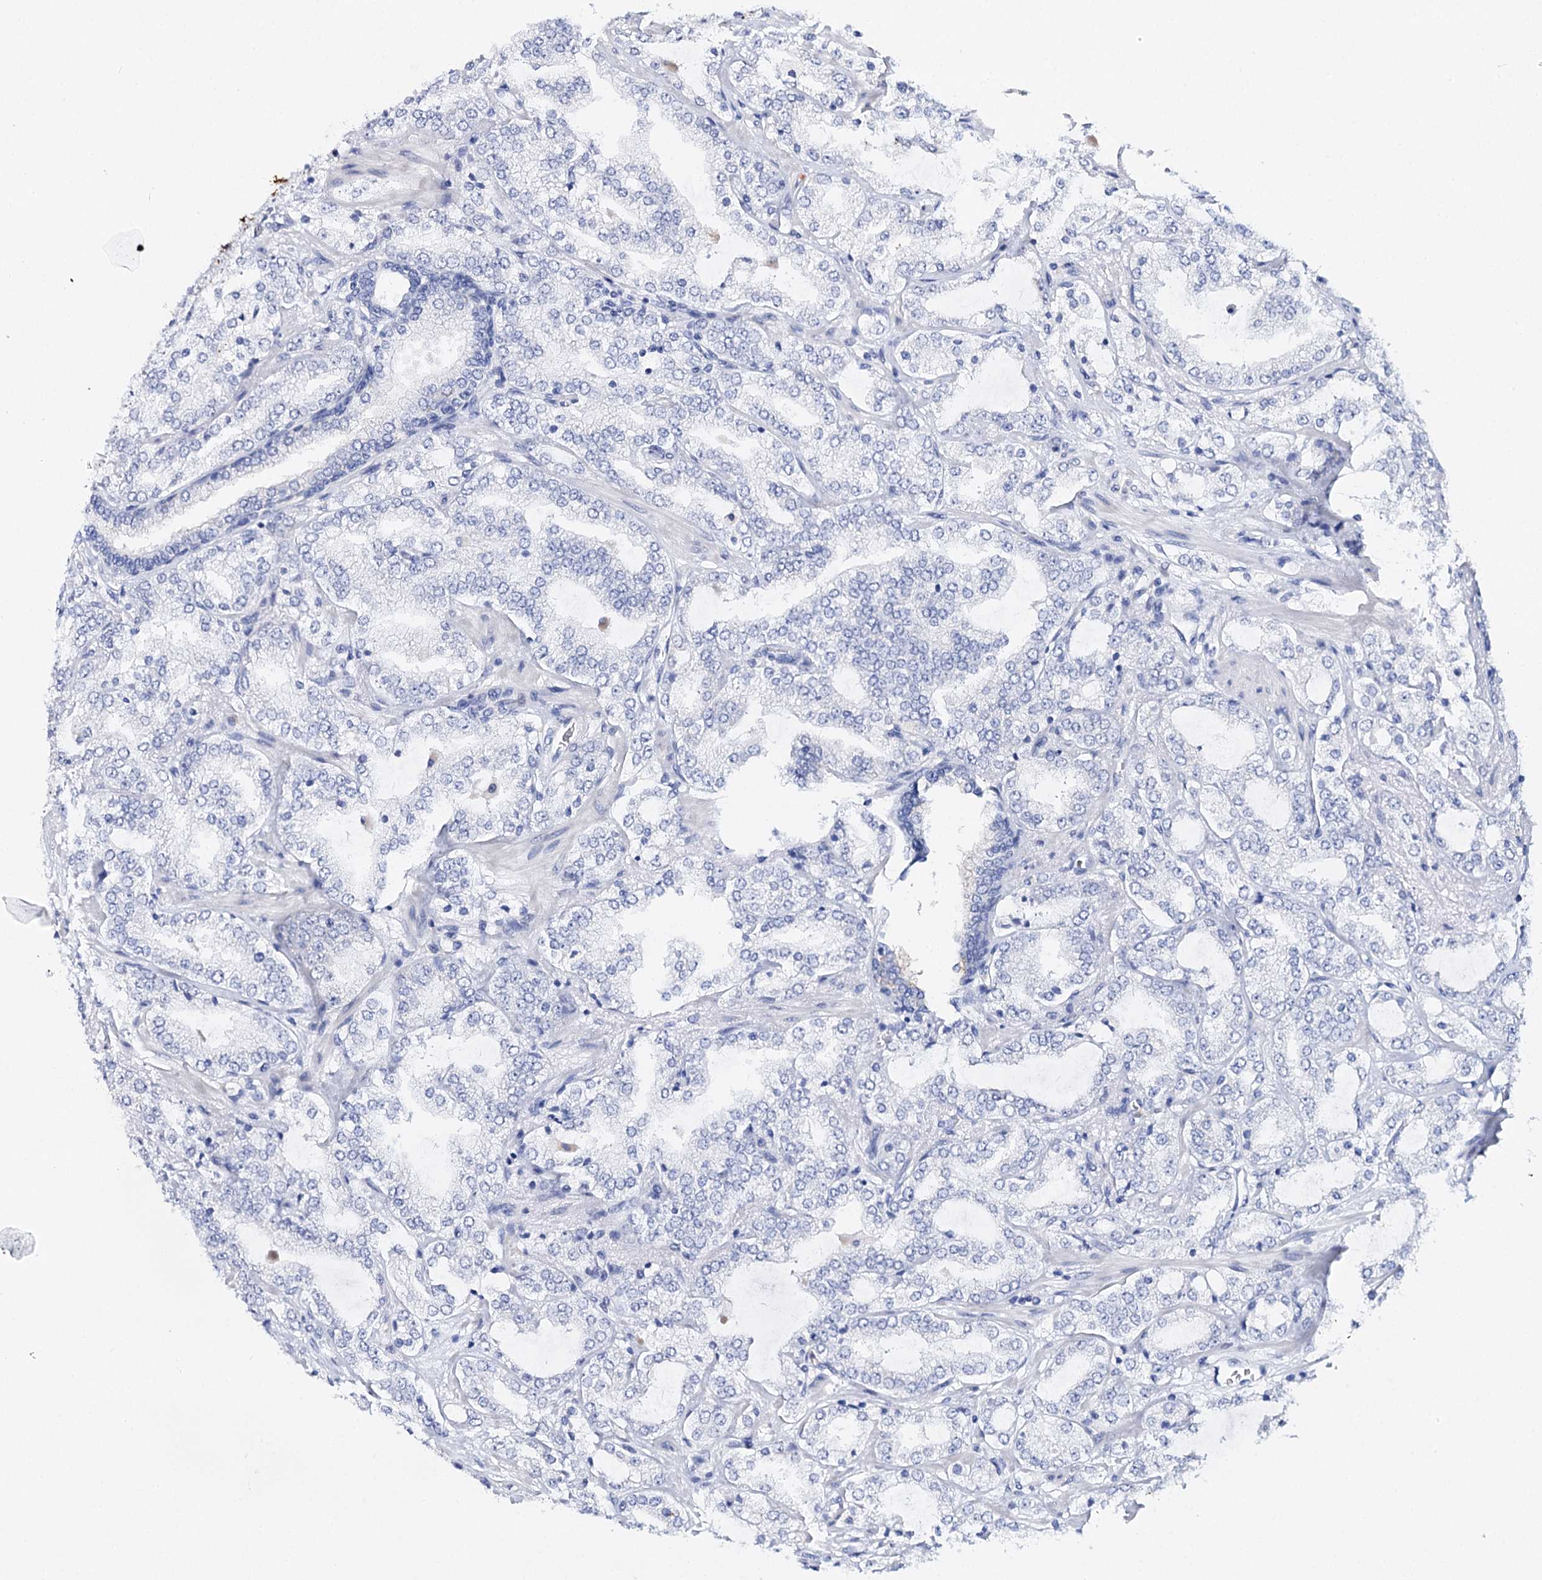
{"staining": {"intensity": "negative", "quantity": "none", "location": "none"}, "tissue": "prostate cancer", "cell_type": "Tumor cells", "image_type": "cancer", "snomed": [{"axis": "morphology", "description": "Adenocarcinoma, High grade"}, {"axis": "topography", "description": "Prostate"}], "caption": "IHC micrograph of neoplastic tissue: adenocarcinoma (high-grade) (prostate) stained with DAB demonstrates no significant protein positivity in tumor cells.", "gene": "CEACAM8", "patient": {"sex": "male", "age": 64}}